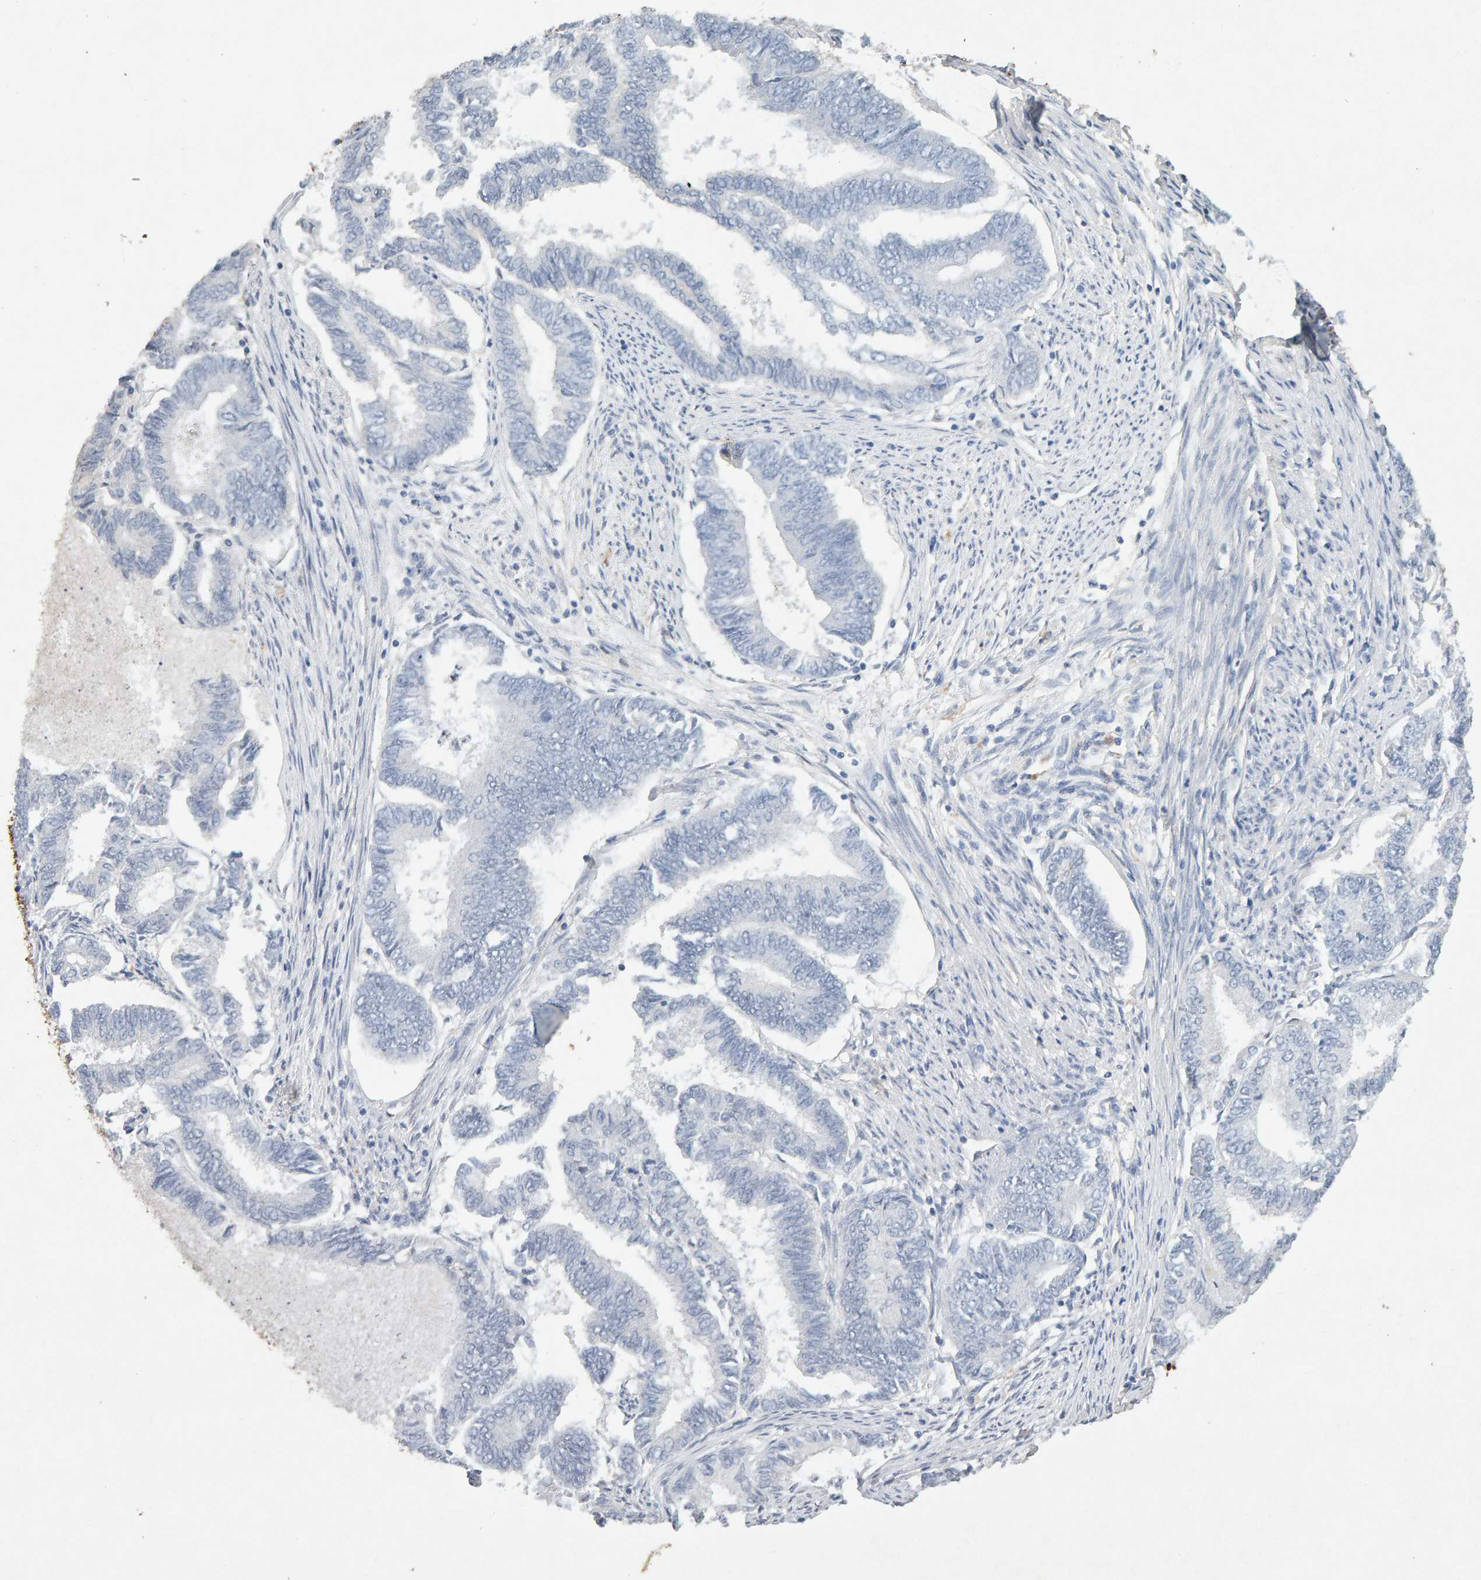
{"staining": {"intensity": "negative", "quantity": "none", "location": "none"}, "tissue": "endometrial cancer", "cell_type": "Tumor cells", "image_type": "cancer", "snomed": [{"axis": "morphology", "description": "Adenocarcinoma, NOS"}, {"axis": "topography", "description": "Endometrium"}], "caption": "Immunohistochemistry micrograph of human adenocarcinoma (endometrial) stained for a protein (brown), which exhibits no staining in tumor cells.", "gene": "PTPRM", "patient": {"sex": "female", "age": 86}}